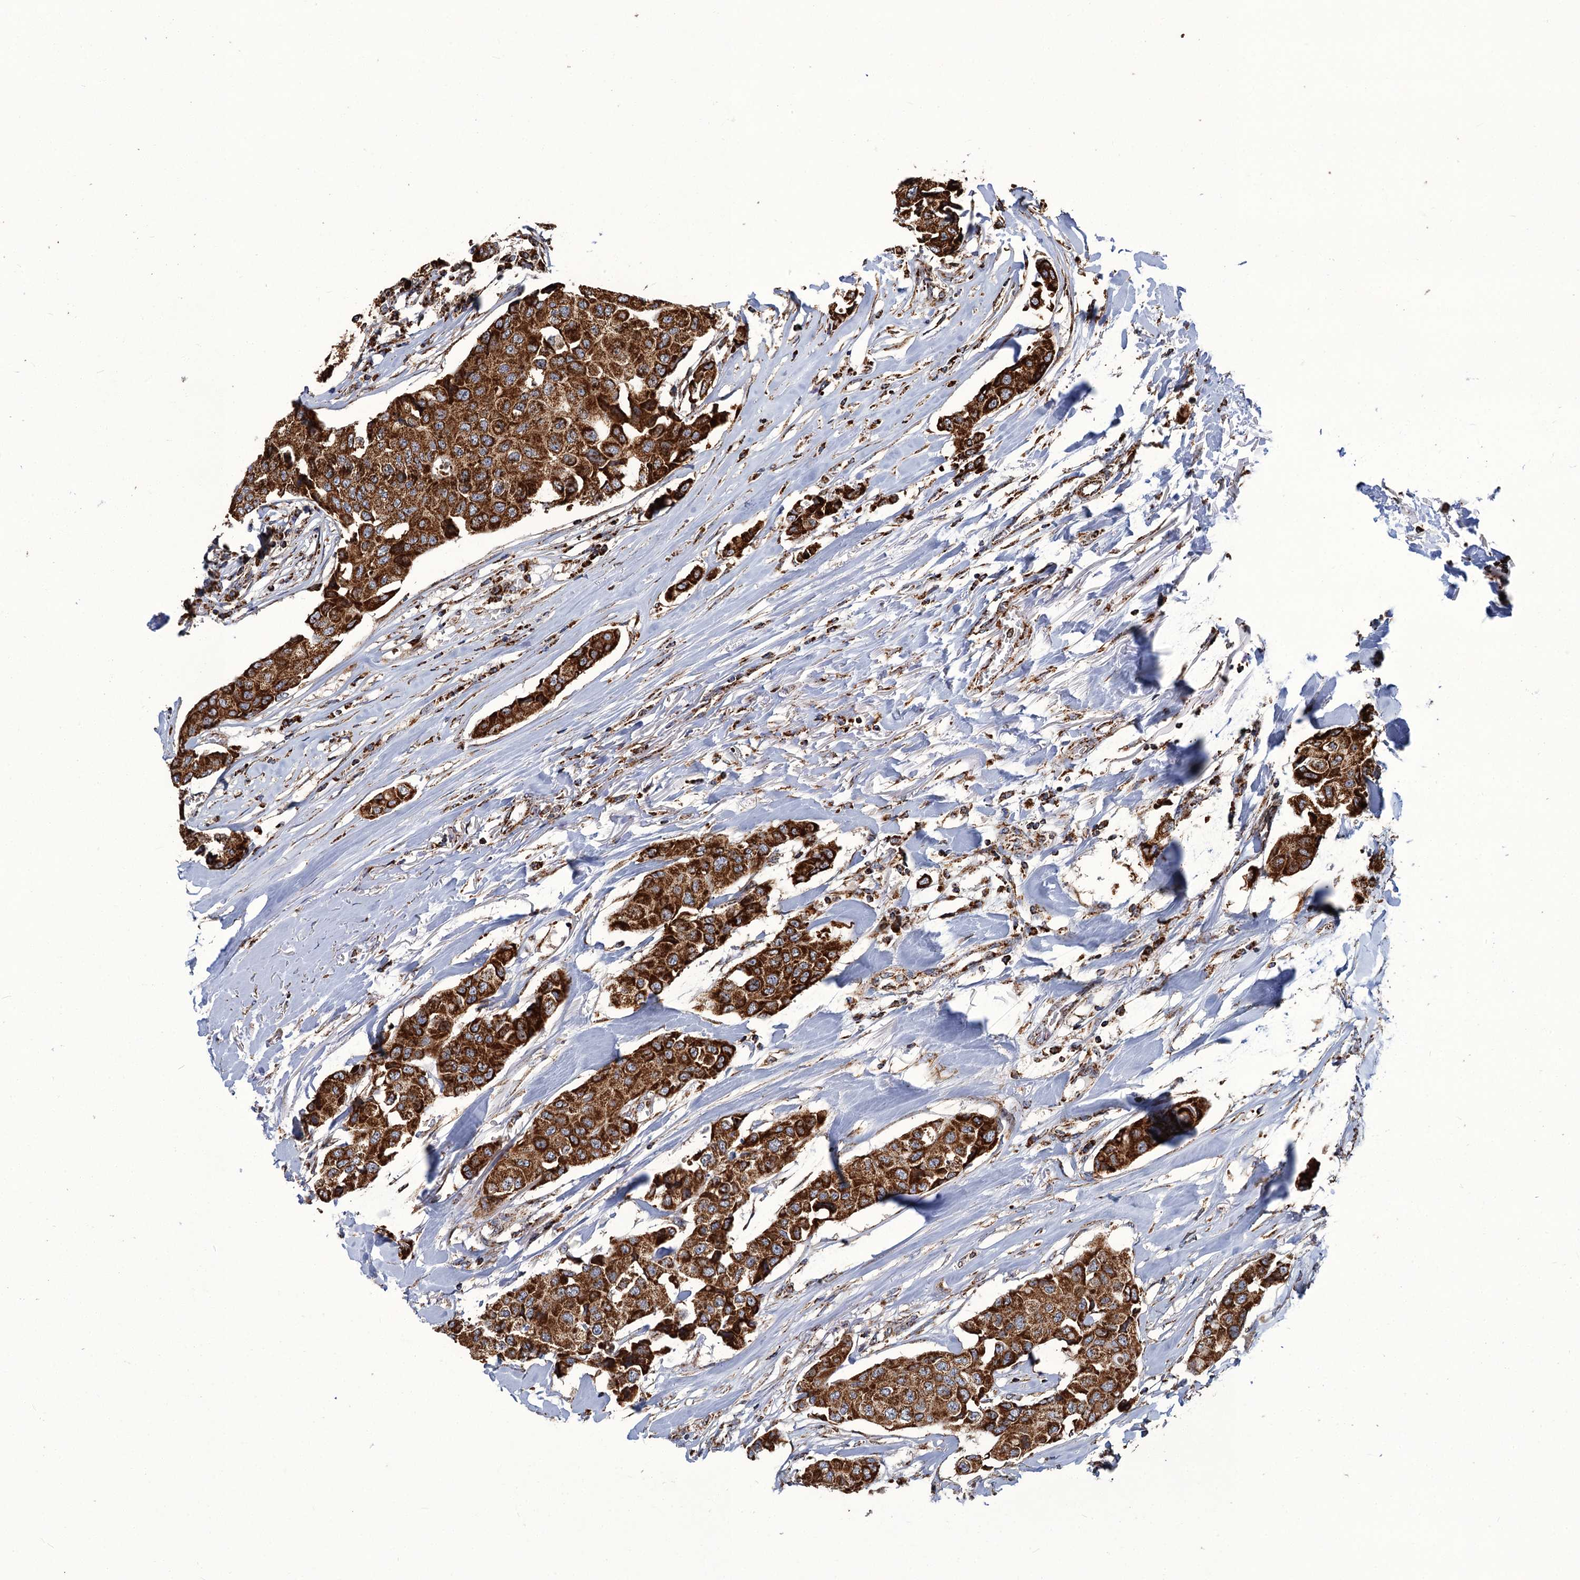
{"staining": {"intensity": "strong", "quantity": ">75%", "location": "cytoplasmic/membranous"}, "tissue": "breast cancer", "cell_type": "Tumor cells", "image_type": "cancer", "snomed": [{"axis": "morphology", "description": "Duct carcinoma"}, {"axis": "topography", "description": "Breast"}], "caption": "Immunohistochemical staining of breast invasive ductal carcinoma exhibits high levels of strong cytoplasmic/membranous staining in about >75% of tumor cells.", "gene": "APH1A", "patient": {"sex": "female", "age": 80}}